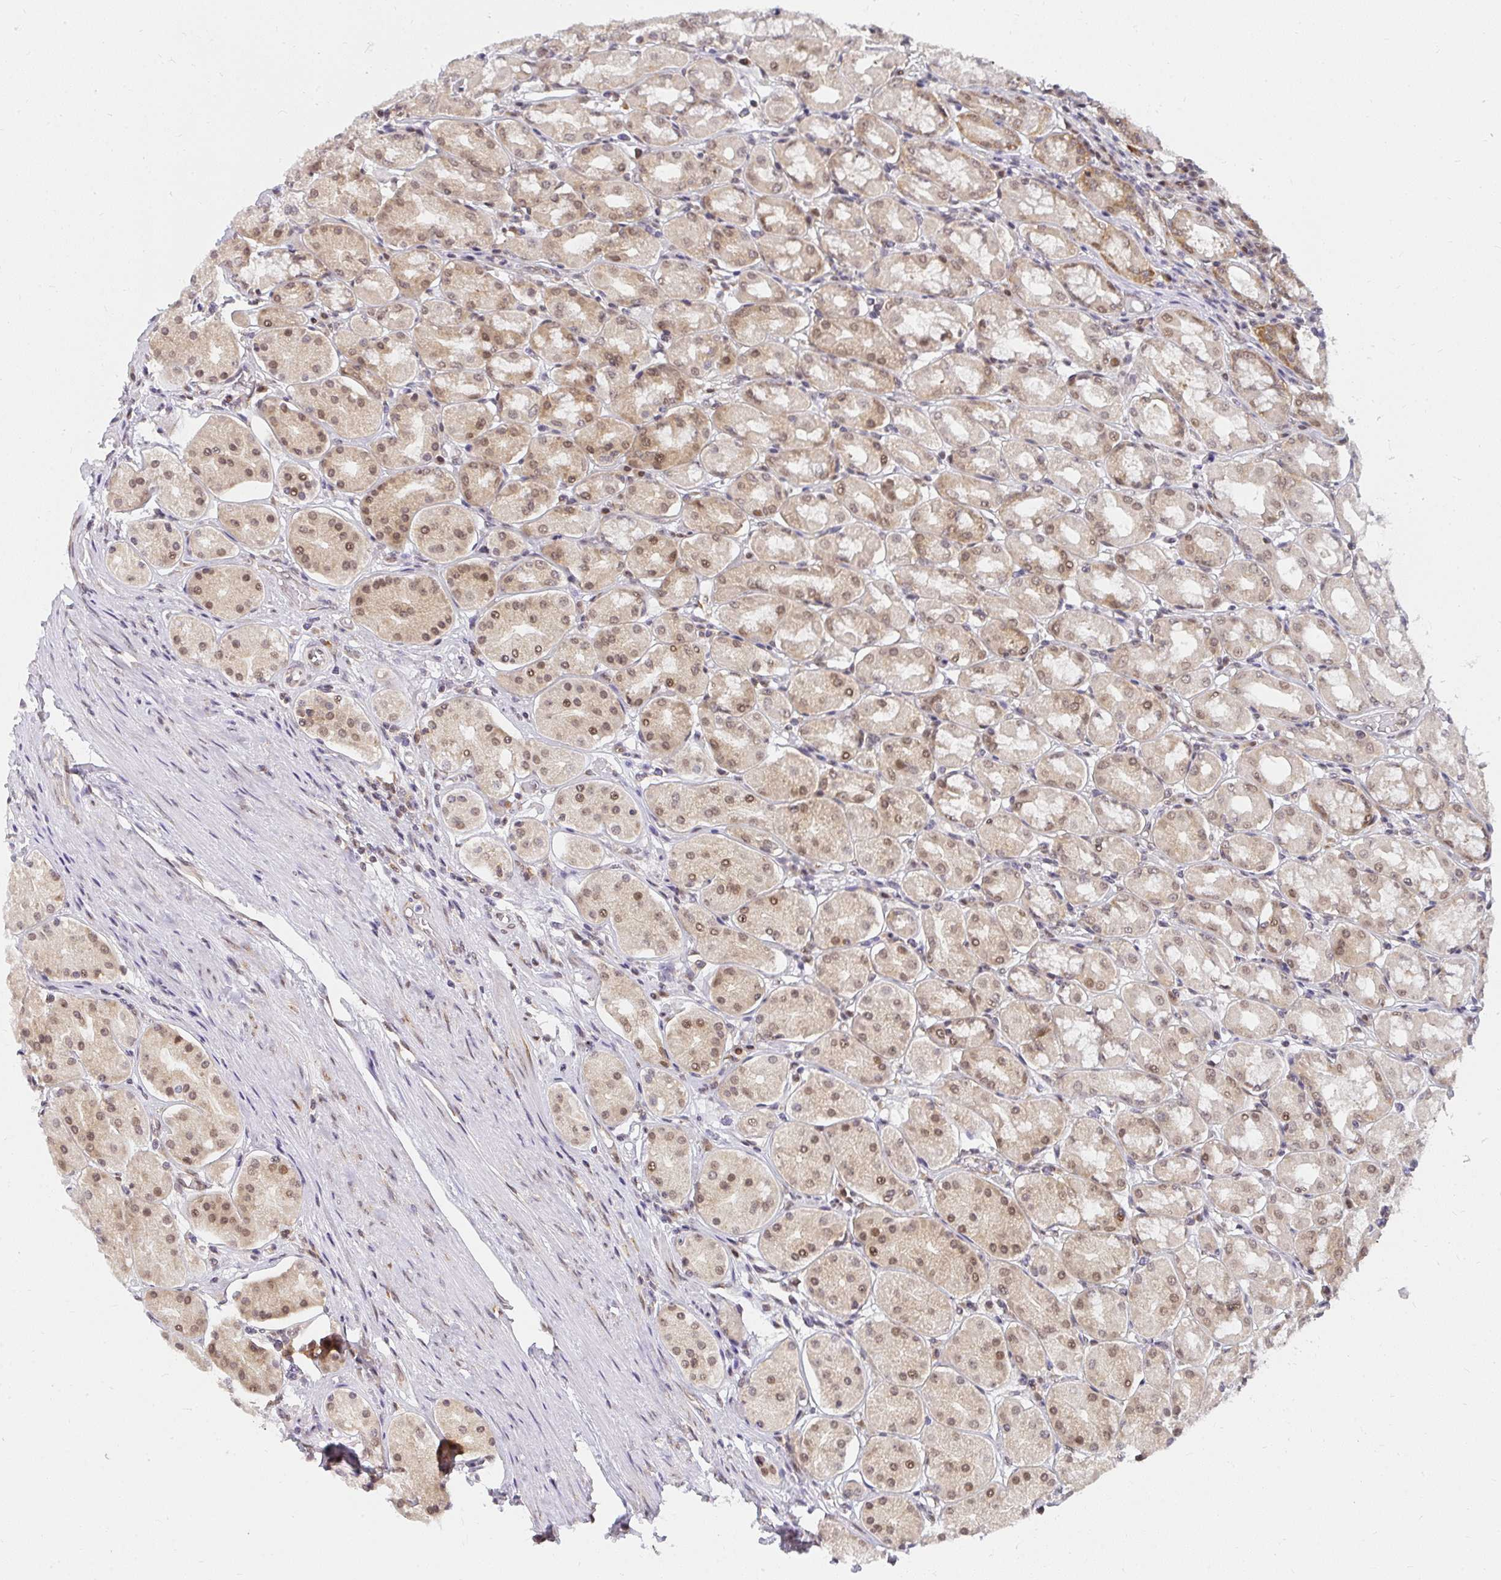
{"staining": {"intensity": "moderate", "quantity": ">75%", "location": "cytoplasmic/membranous,nuclear"}, "tissue": "stomach", "cell_type": "Glandular cells", "image_type": "normal", "snomed": [{"axis": "morphology", "description": "Normal tissue, NOS"}, {"axis": "topography", "description": "Stomach"}, {"axis": "topography", "description": "Stomach, lower"}], "caption": "IHC image of normal human stomach stained for a protein (brown), which reveals medium levels of moderate cytoplasmic/membranous,nuclear positivity in about >75% of glandular cells.", "gene": "SYNCRIP", "patient": {"sex": "female", "age": 56}}